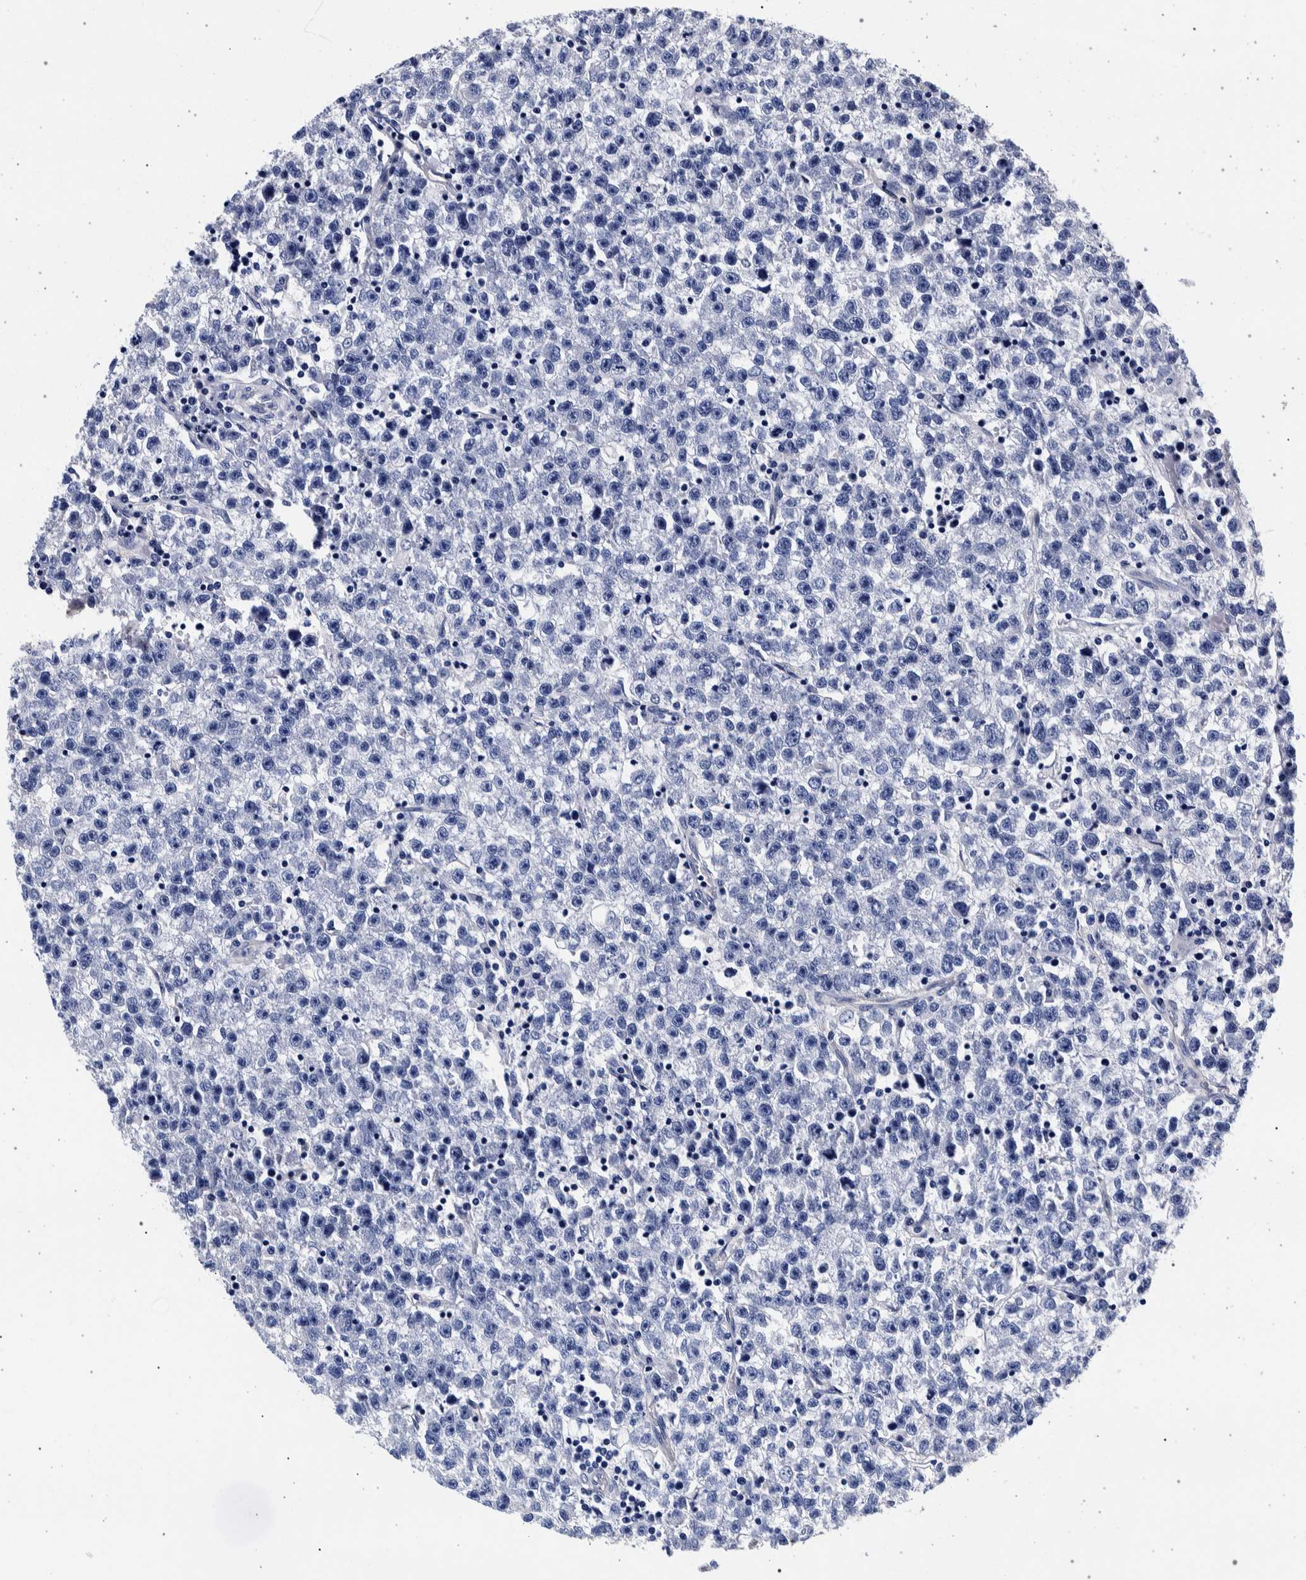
{"staining": {"intensity": "negative", "quantity": "none", "location": "none"}, "tissue": "testis cancer", "cell_type": "Tumor cells", "image_type": "cancer", "snomed": [{"axis": "morphology", "description": "Seminoma, NOS"}, {"axis": "topography", "description": "Testis"}], "caption": "High power microscopy image of an immunohistochemistry (IHC) histopathology image of testis cancer, revealing no significant staining in tumor cells.", "gene": "NIBAN2", "patient": {"sex": "male", "age": 22}}